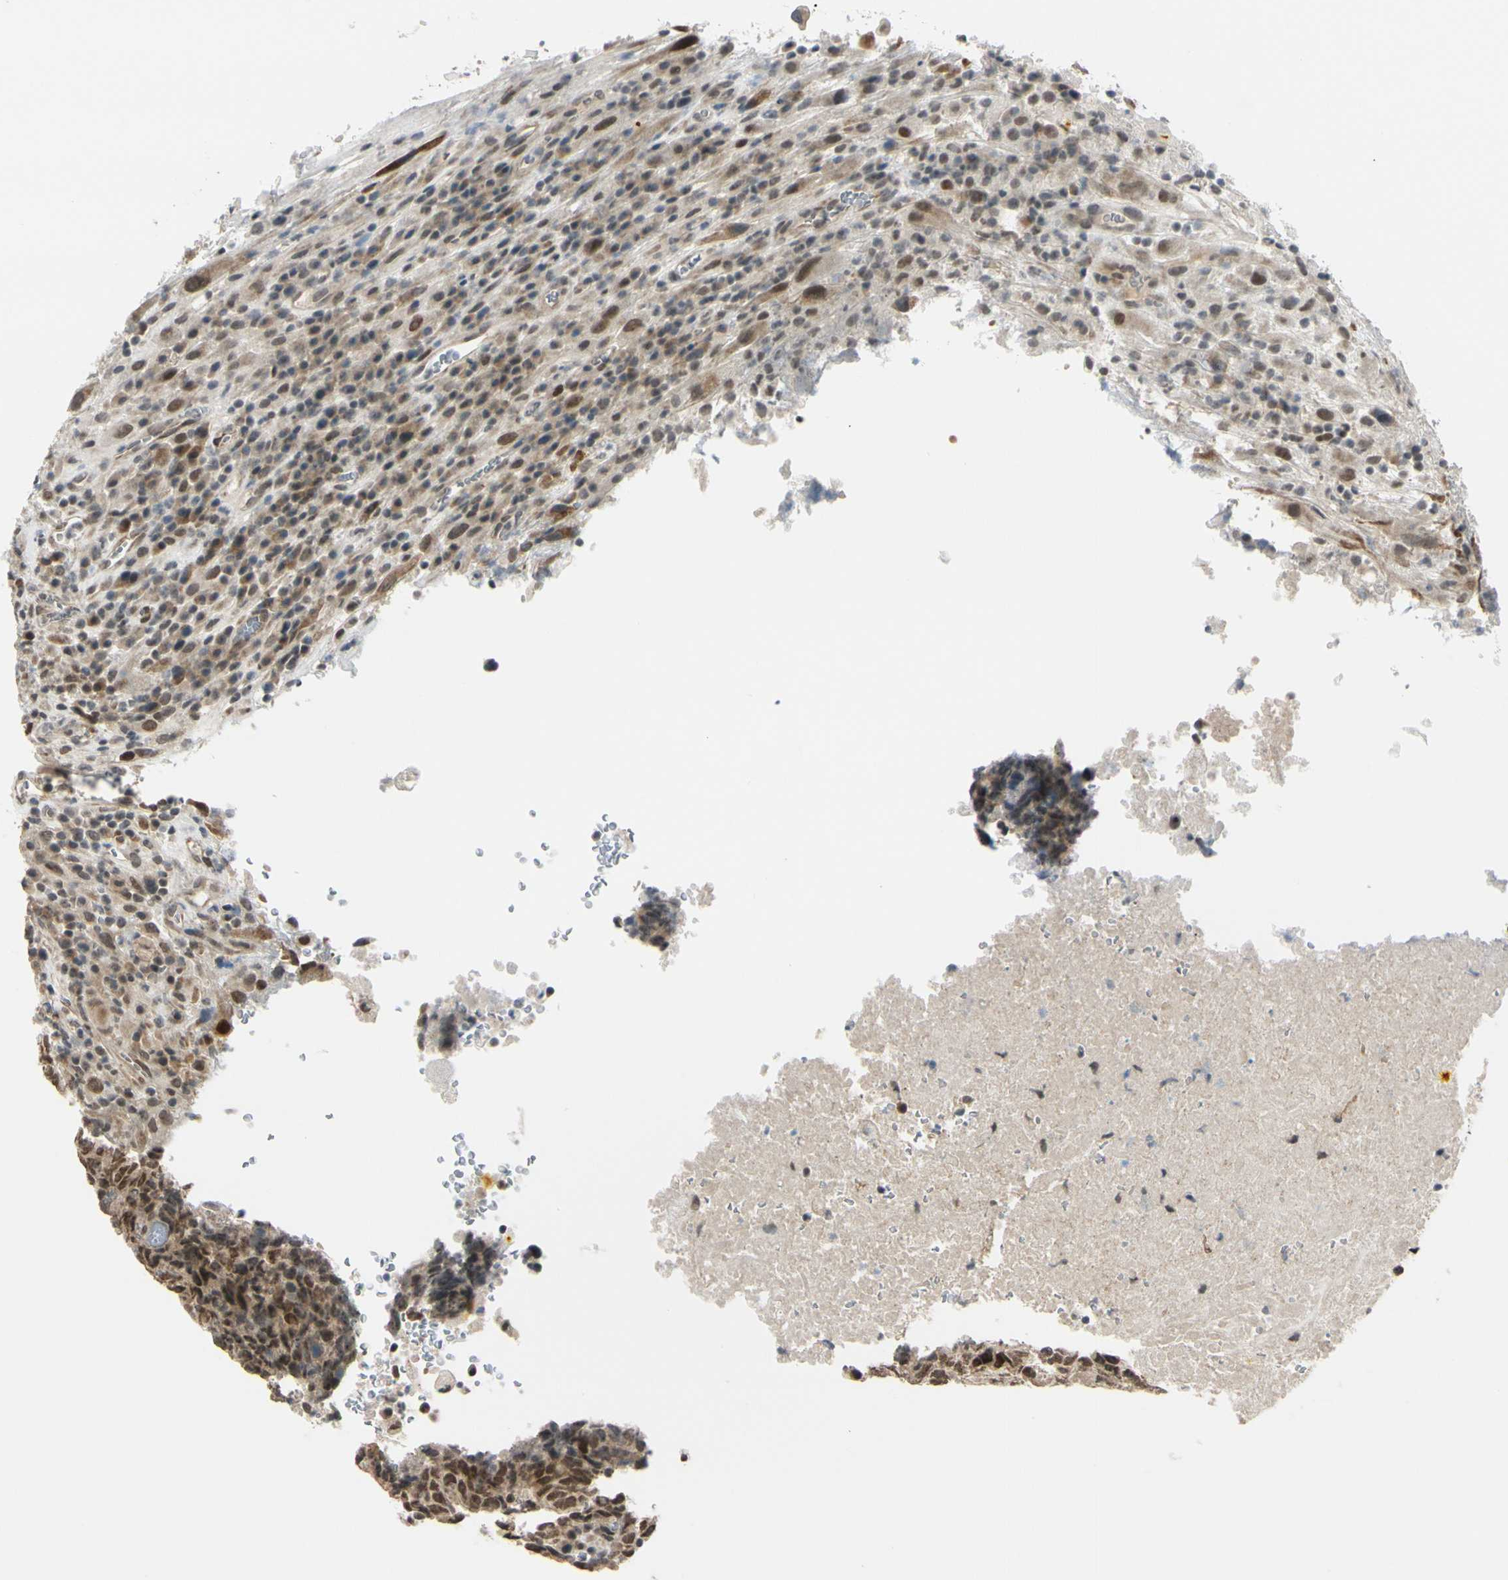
{"staining": {"intensity": "moderate", "quantity": ">75%", "location": "cytoplasmic/membranous,nuclear"}, "tissue": "testis cancer", "cell_type": "Tumor cells", "image_type": "cancer", "snomed": [{"axis": "morphology", "description": "Necrosis, NOS"}, {"axis": "morphology", "description": "Carcinoma, Embryonal, NOS"}, {"axis": "topography", "description": "Testis"}], "caption": "Moderate cytoplasmic/membranous and nuclear protein expression is present in approximately >75% of tumor cells in testis cancer. The staining is performed using DAB brown chromogen to label protein expression. The nuclei are counter-stained blue using hematoxylin.", "gene": "BRMS1", "patient": {"sex": "male", "age": 19}}